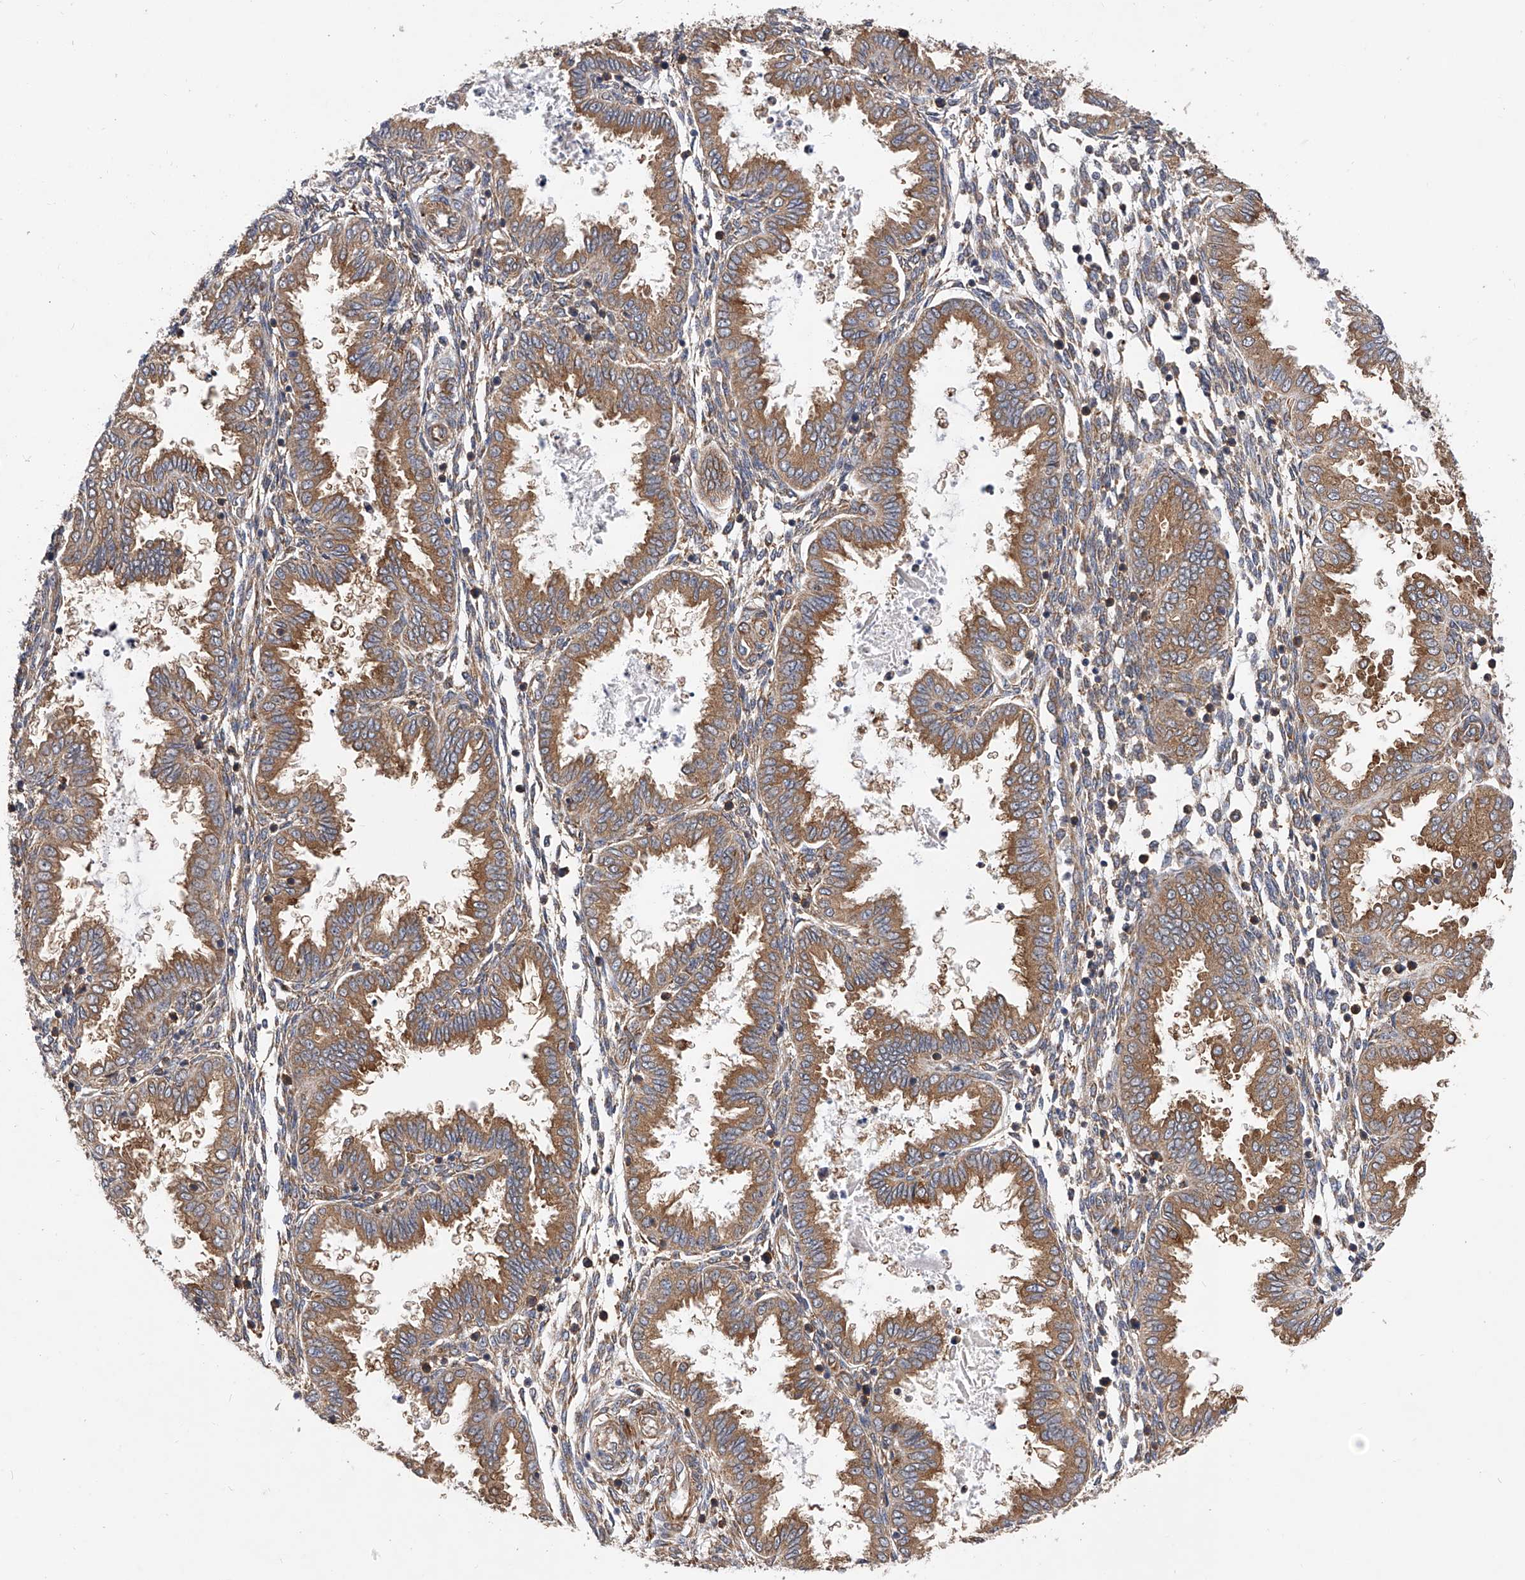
{"staining": {"intensity": "moderate", "quantity": ">75%", "location": "cytoplasmic/membranous"}, "tissue": "endometrium", "cell_type": "Cells in endometrial stroma", "image_type": "normal", "snomed": [{"axis": "morphology", "description": "Normal tissue, NOS"}, {"axis": "topography", "description": "Endometrium"}], "caption": "Unremarkable endometrium was stained to show a protein in brown. There is medium levels of moderate cytoplasmic/membranous staining in about >75% of cells in endometrial stroma.", "gene": "CFAP410", "patient": {"sex": "female", "age": 33}}